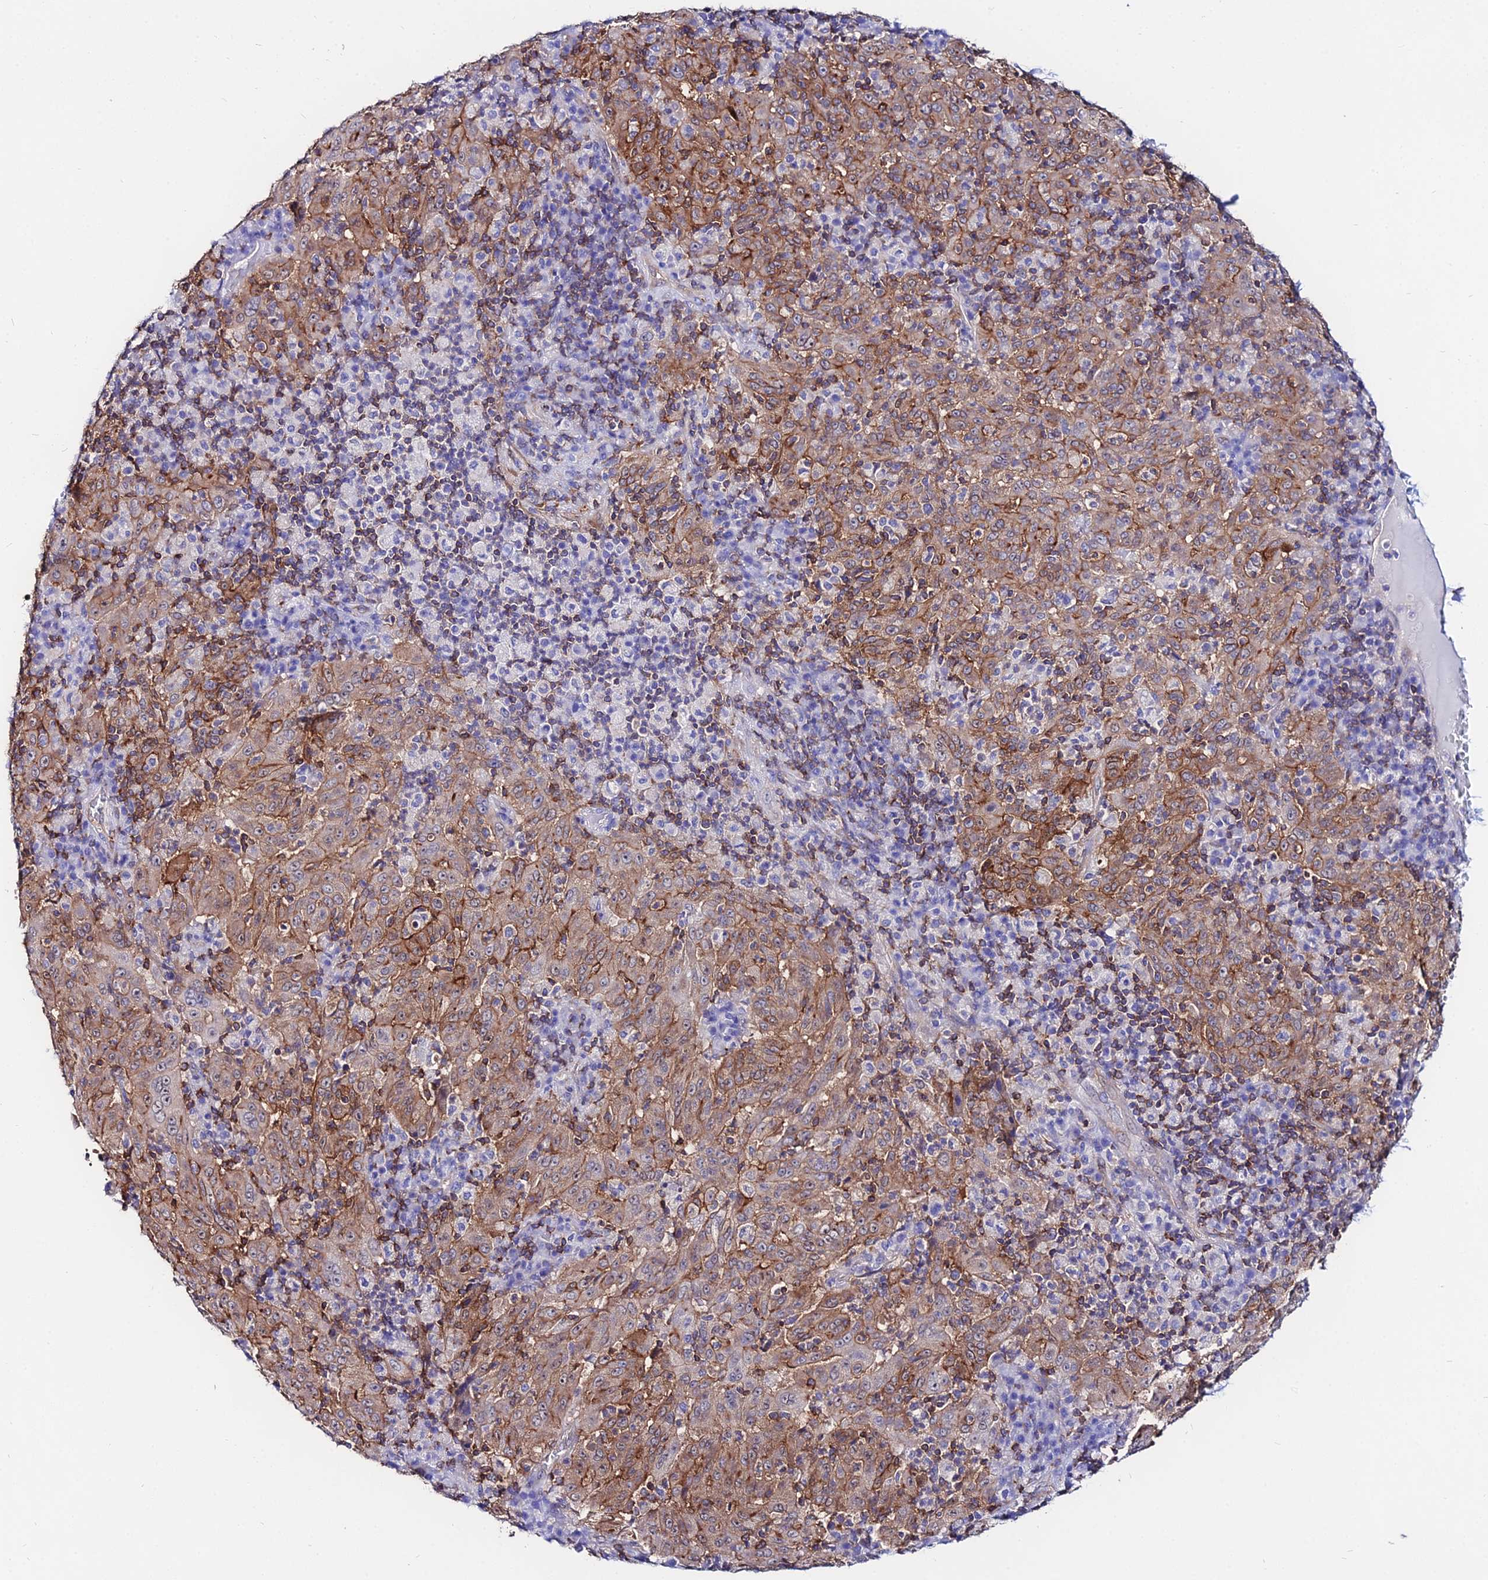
{"staining": {"intensity": "moderate", "quantity": ">75%", "location": "cytoplasmic/membranous"}, "tissue": "pancreatic cancer", "cell_type": "Tumor cells", "image_type": "cancer", "snomed": [{"axis": "morphology", "description": "Adenocarcinoma, NOS"}, {"axis": "topography", "description": "Pancreas"}], "caption": "A photomicrograph of pancreatic cancer (adenocarcinoma) stained for a protein reveals moderate cytoplasmic/membranous brown staining in tumor cells.", "gene": "S100A16", "patient": {"sex": "male", "age": 63}}